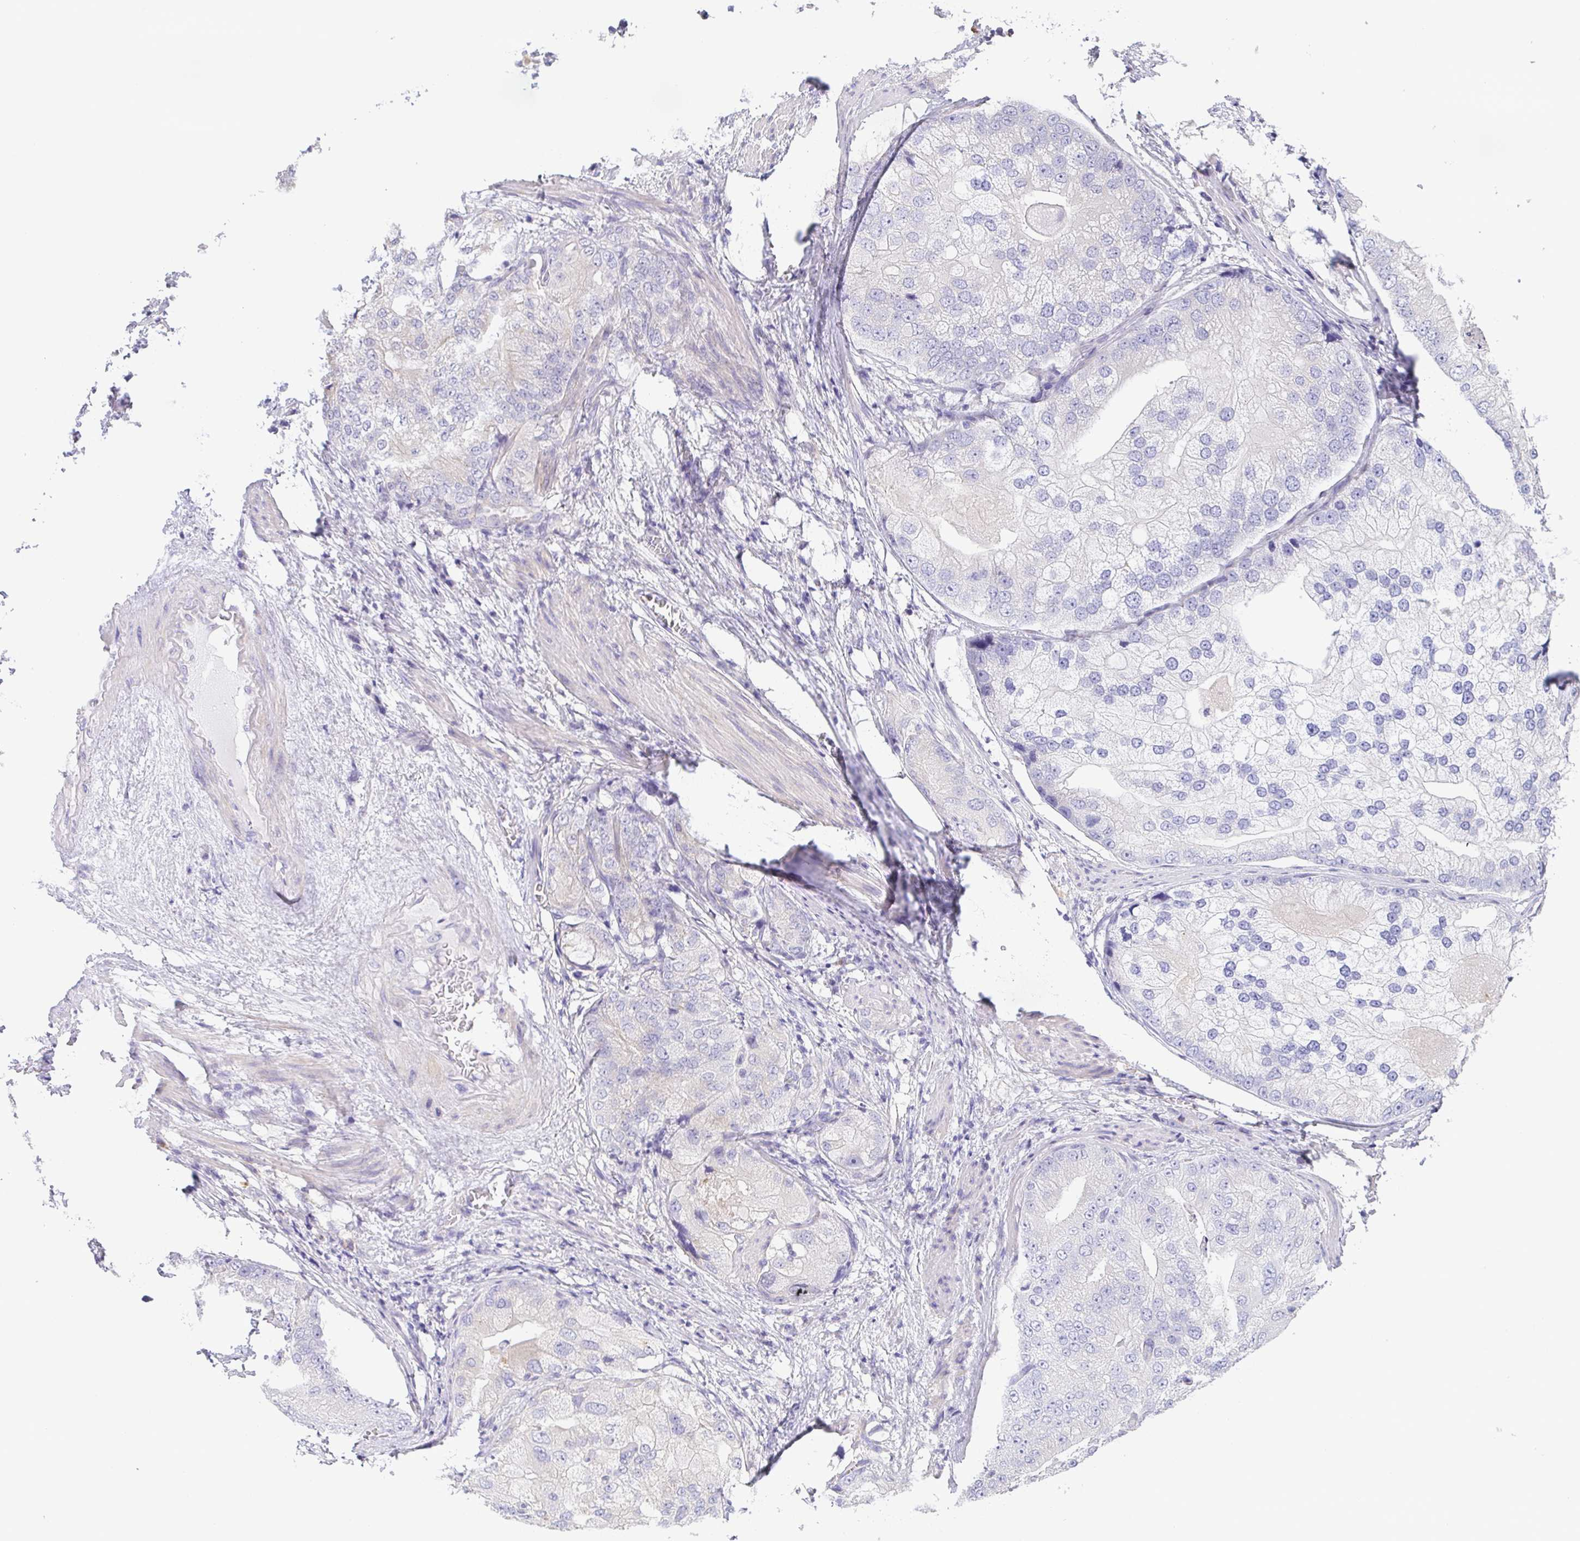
{"staining": {"intensity": "negative", "quantity": "none", "location": "none"}, "tissue": "prostate cancer", "cell_type": "Tumor cells", "image_type": "cancer", "snomed": [{"axis": "morphology", "description": "Adenocarcinoma, High grade"}, {"axis": "topography", "description": "Prostate"}], "caption": "Prostate cancer (adenocarcinoma (high-grade)) was stained to show a protein in brown. There is no significant expression in tumor cells. (DAB (3,3'-diaminobenzidine) IHC with hematoxylin counter stain).", "gene": "PKDREJ", "patient": {"sex": "male", "age": 70}}